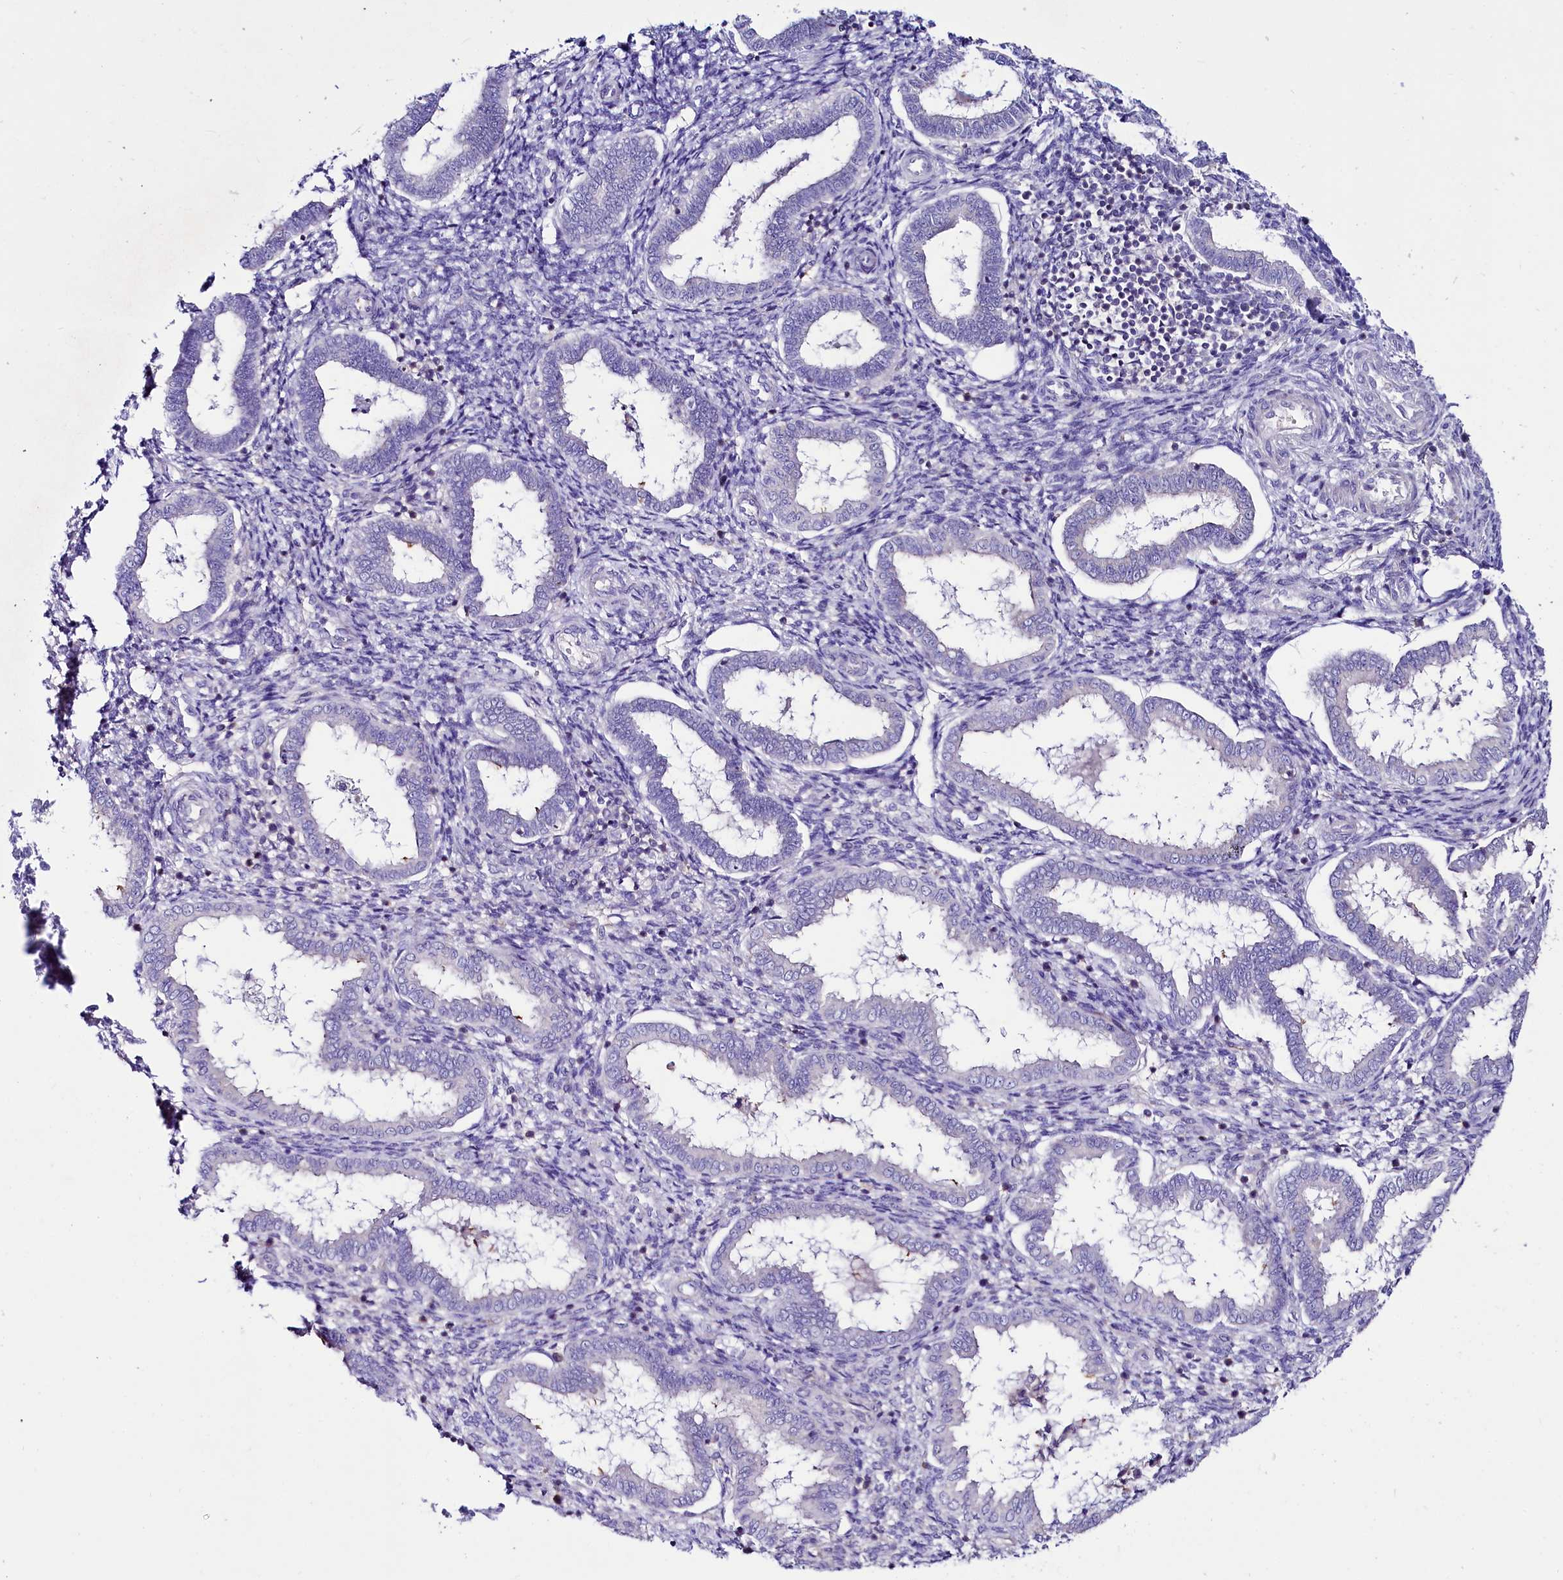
{"staining": {"intensity": "negative", "quantity": "none", "location": "none"}, "tissue": "endometrium", "cell_type": "Cells in endometrial stroma", "image_type": "normal", "snomed": [{"axis": "morphology", "description": "Normal tissue, NOS"}, {"axis": "topography", "description": "Endometrium"}], "caption": "Image shows no protein expression in cells in endometrial stroma of benign endometrium. (DAB IHC, high magnification).", "gene": "ABHD5", "patient": {"sex": "female", "age": 24}}